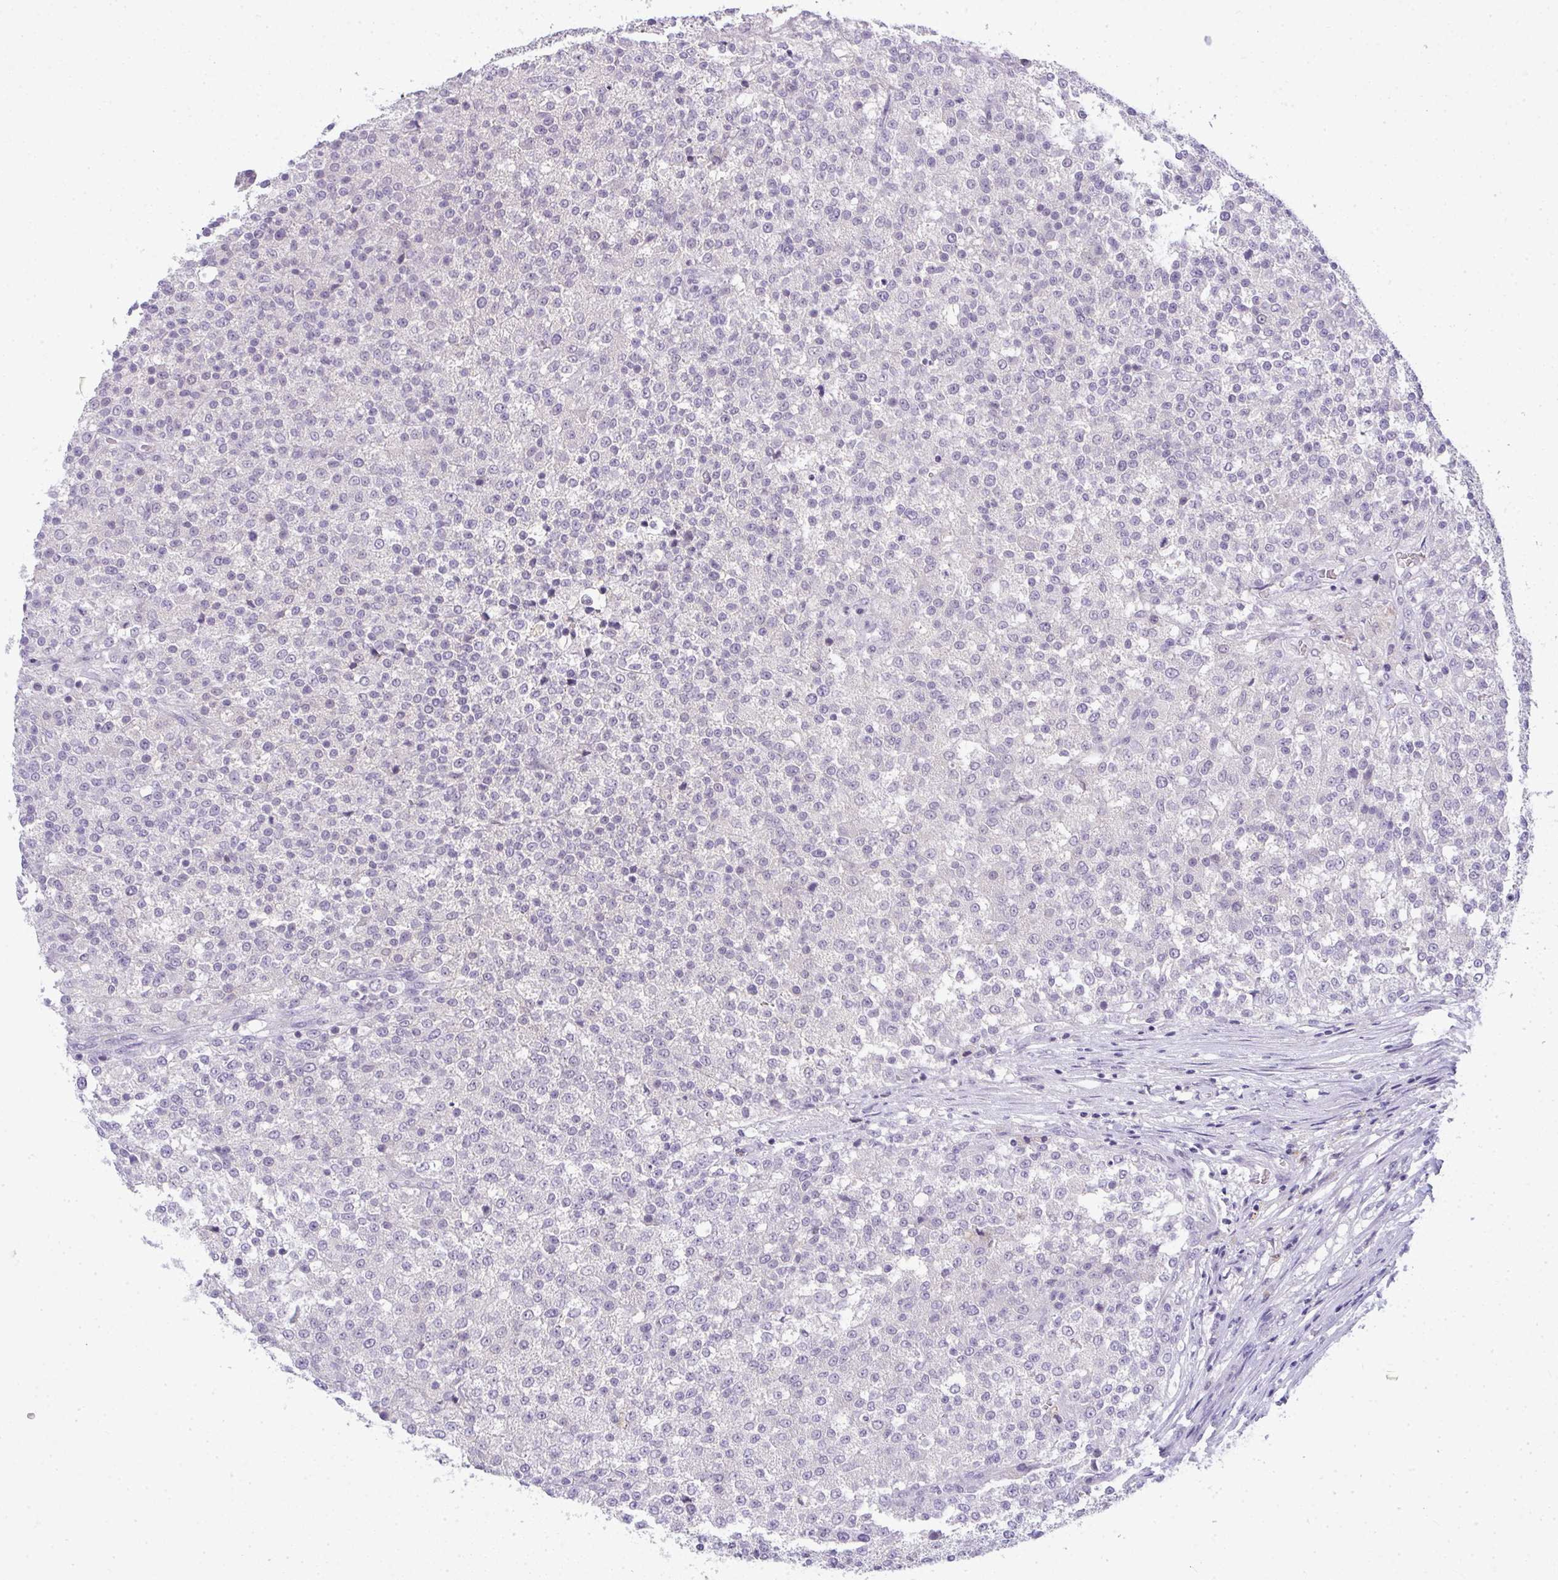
{"staining": {"intensity": "negative", "quantity": "none", "location": "none"}, "tissue": "testis cancer", "cell_type": "Tumor cells", "image_type": "cancer", "snomed": [{"axis": "morphology", "description": "Seminoma, NOS"}, {"axis": "topography", "description": "Testis"}], "caption": "IHC of human testis seminoma shows no expression in tumor cells.", "gene": "TMEM82", "patient": {"sex": "male", "age": 59}}